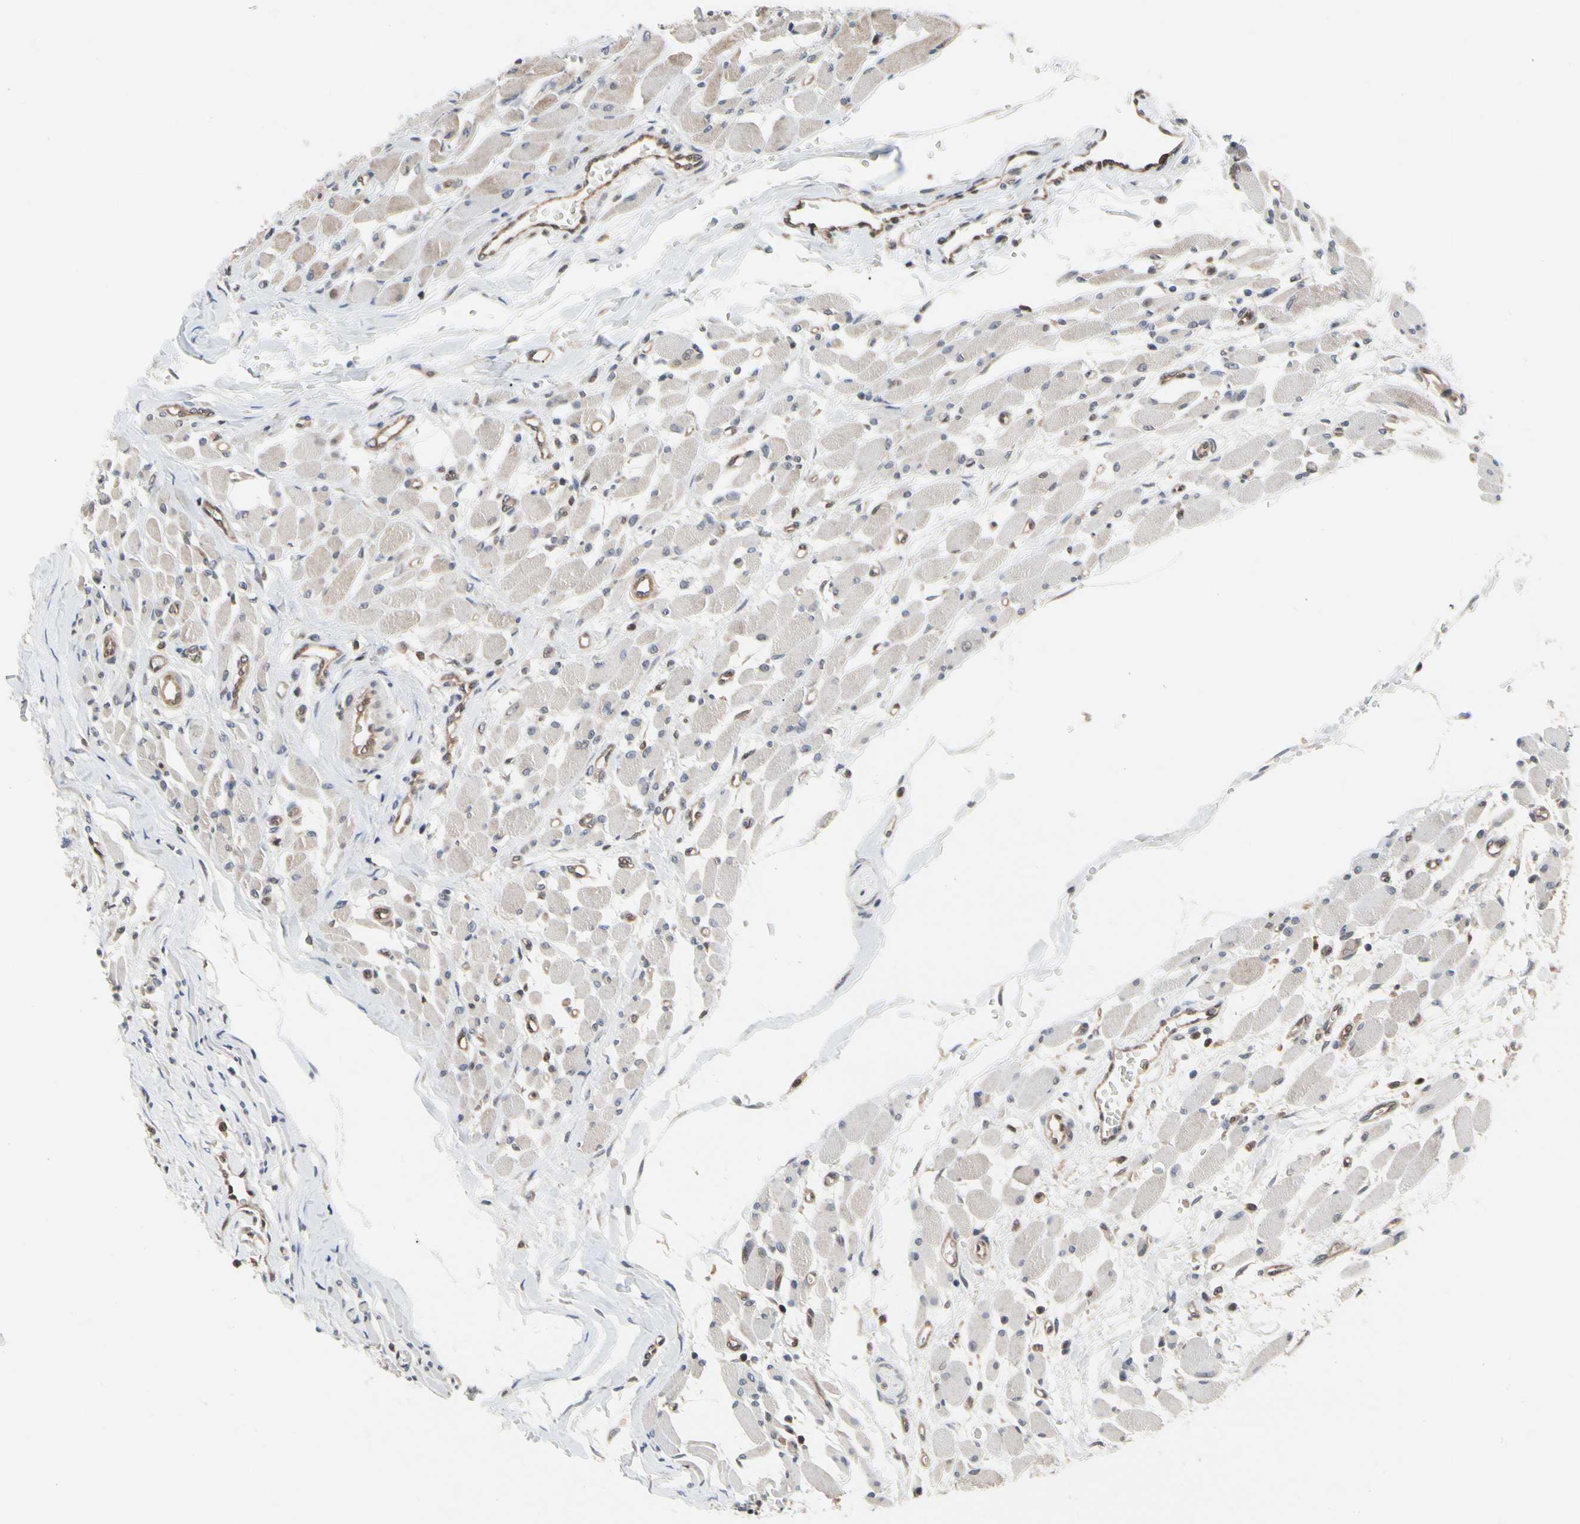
{"staining": {"intensity": "weak", "quantity": ">75%", "location": "cytoplasmic/membranous"}, "tissue": "head and neck cancer", "cell_type": "Tumor cells", "image_type": "cancer", "snomed": [{"axis": "morphology", "description": "Adenocarcinoma, NOS"}, {"axis": "morphology", "description": "Adenoma, NOS"}, {"axis": "topography", "description": "Head-Neck"}], "caption": "Tumor cells demonstrate weak cytoplasmic/membranous staining in approximately >75% of cells in head and neck cancer (adenoma). Using DAB (3,3'-diaminobenzidine) (brown) and hematoxylin (blue) stains, captured at high magnification using brightfield microscopy.", "gene": "CDK5", "patient": {"sex": "female", "age": 55}}